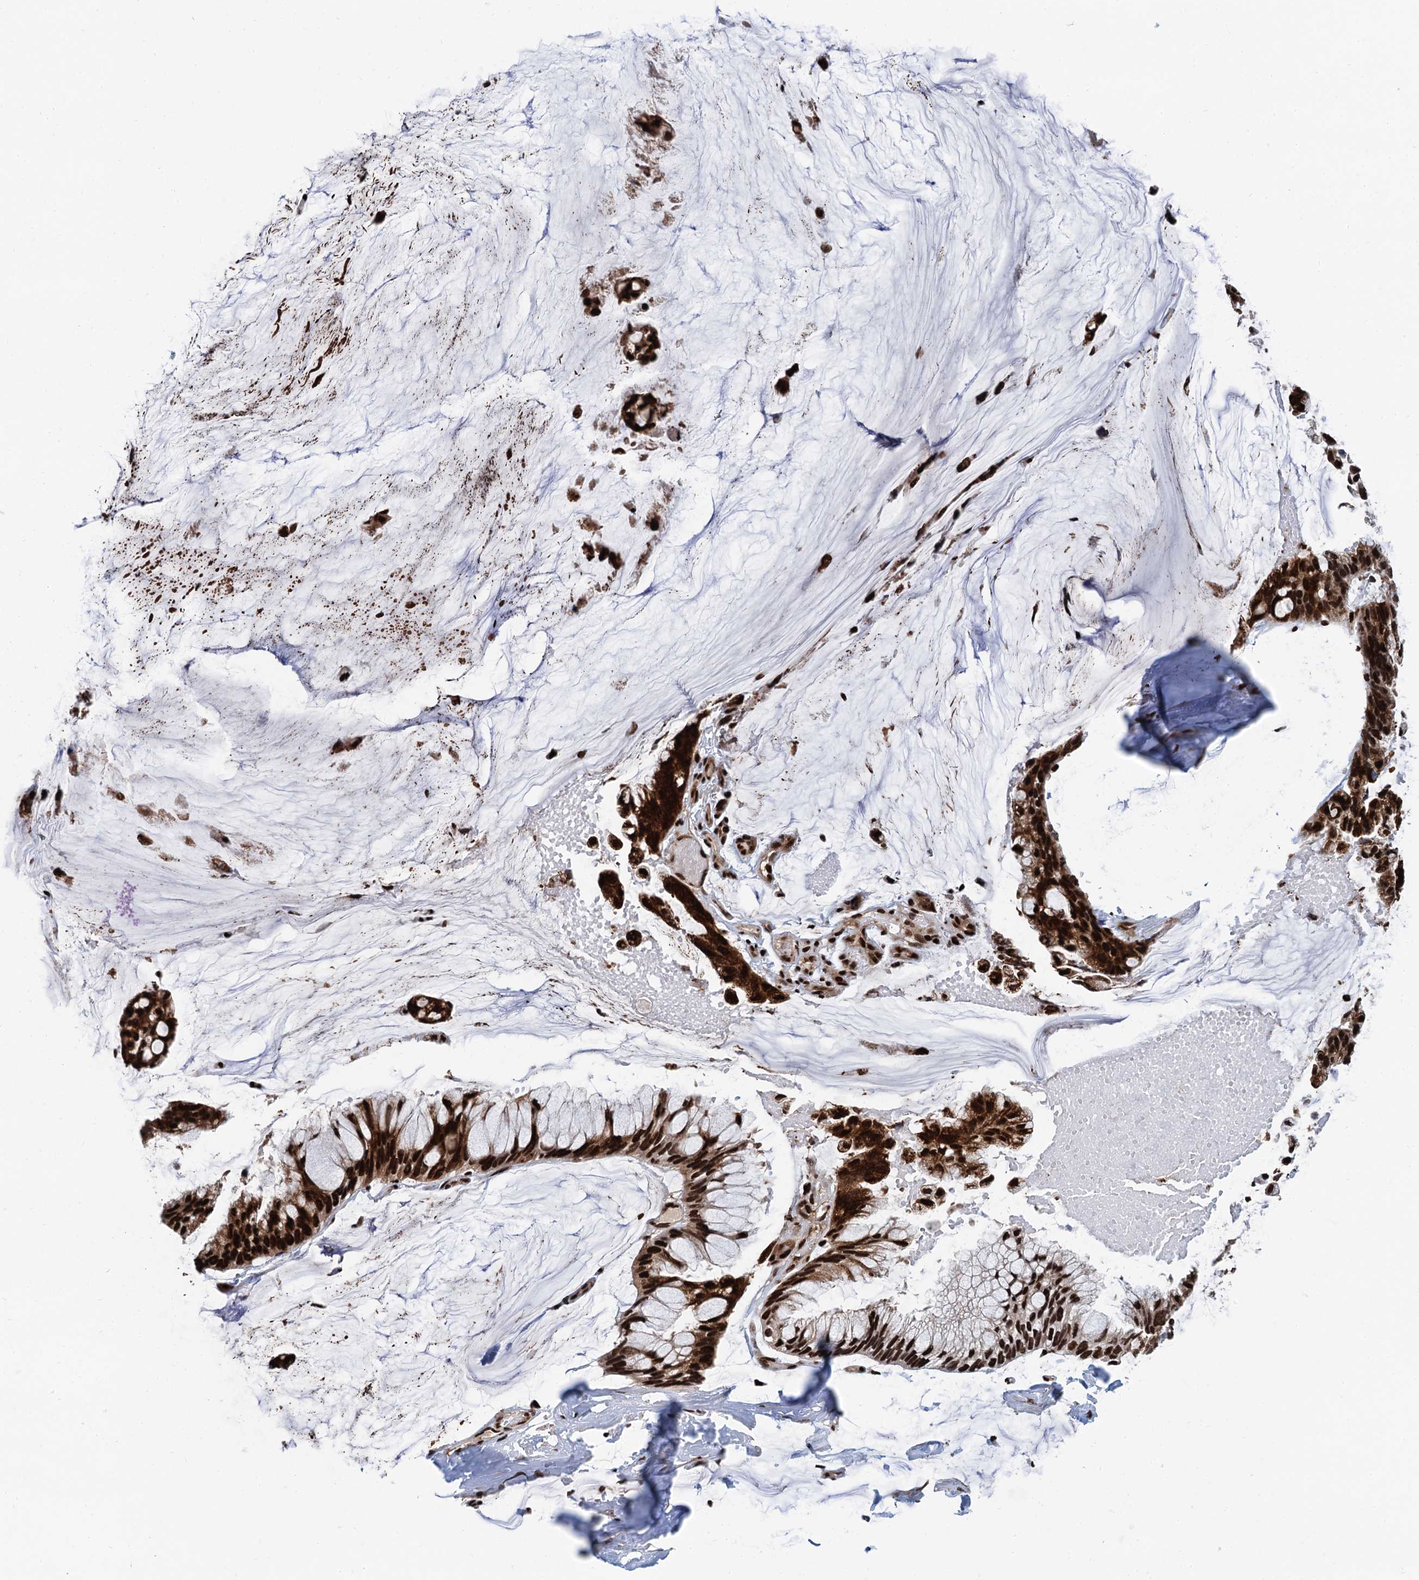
{"staining": {"intensity": "strong", "quantity": ">75%", "location": "cytoplasmic/membranous,nuclear"}, "tissue": "ovarian cancer", "cell_type": "Tumor cells", "image_type": "cancer", "snomed": [{"axis": "morphology", "description": "Cystadenocarcinoma, mucinous, NOS"}, {"axis": "topography", "description": "Ovary"}], "caption": "Immunohistochemical staining of human ovarian mucinous cystadenocarcinoma displays high levels of strong cytoplasmic/membranous and nuclear protein positivity in approximately >75% of tumor cells.", "gene": "PPP4R1", "patient": {"sex": "female", "age": 39}}